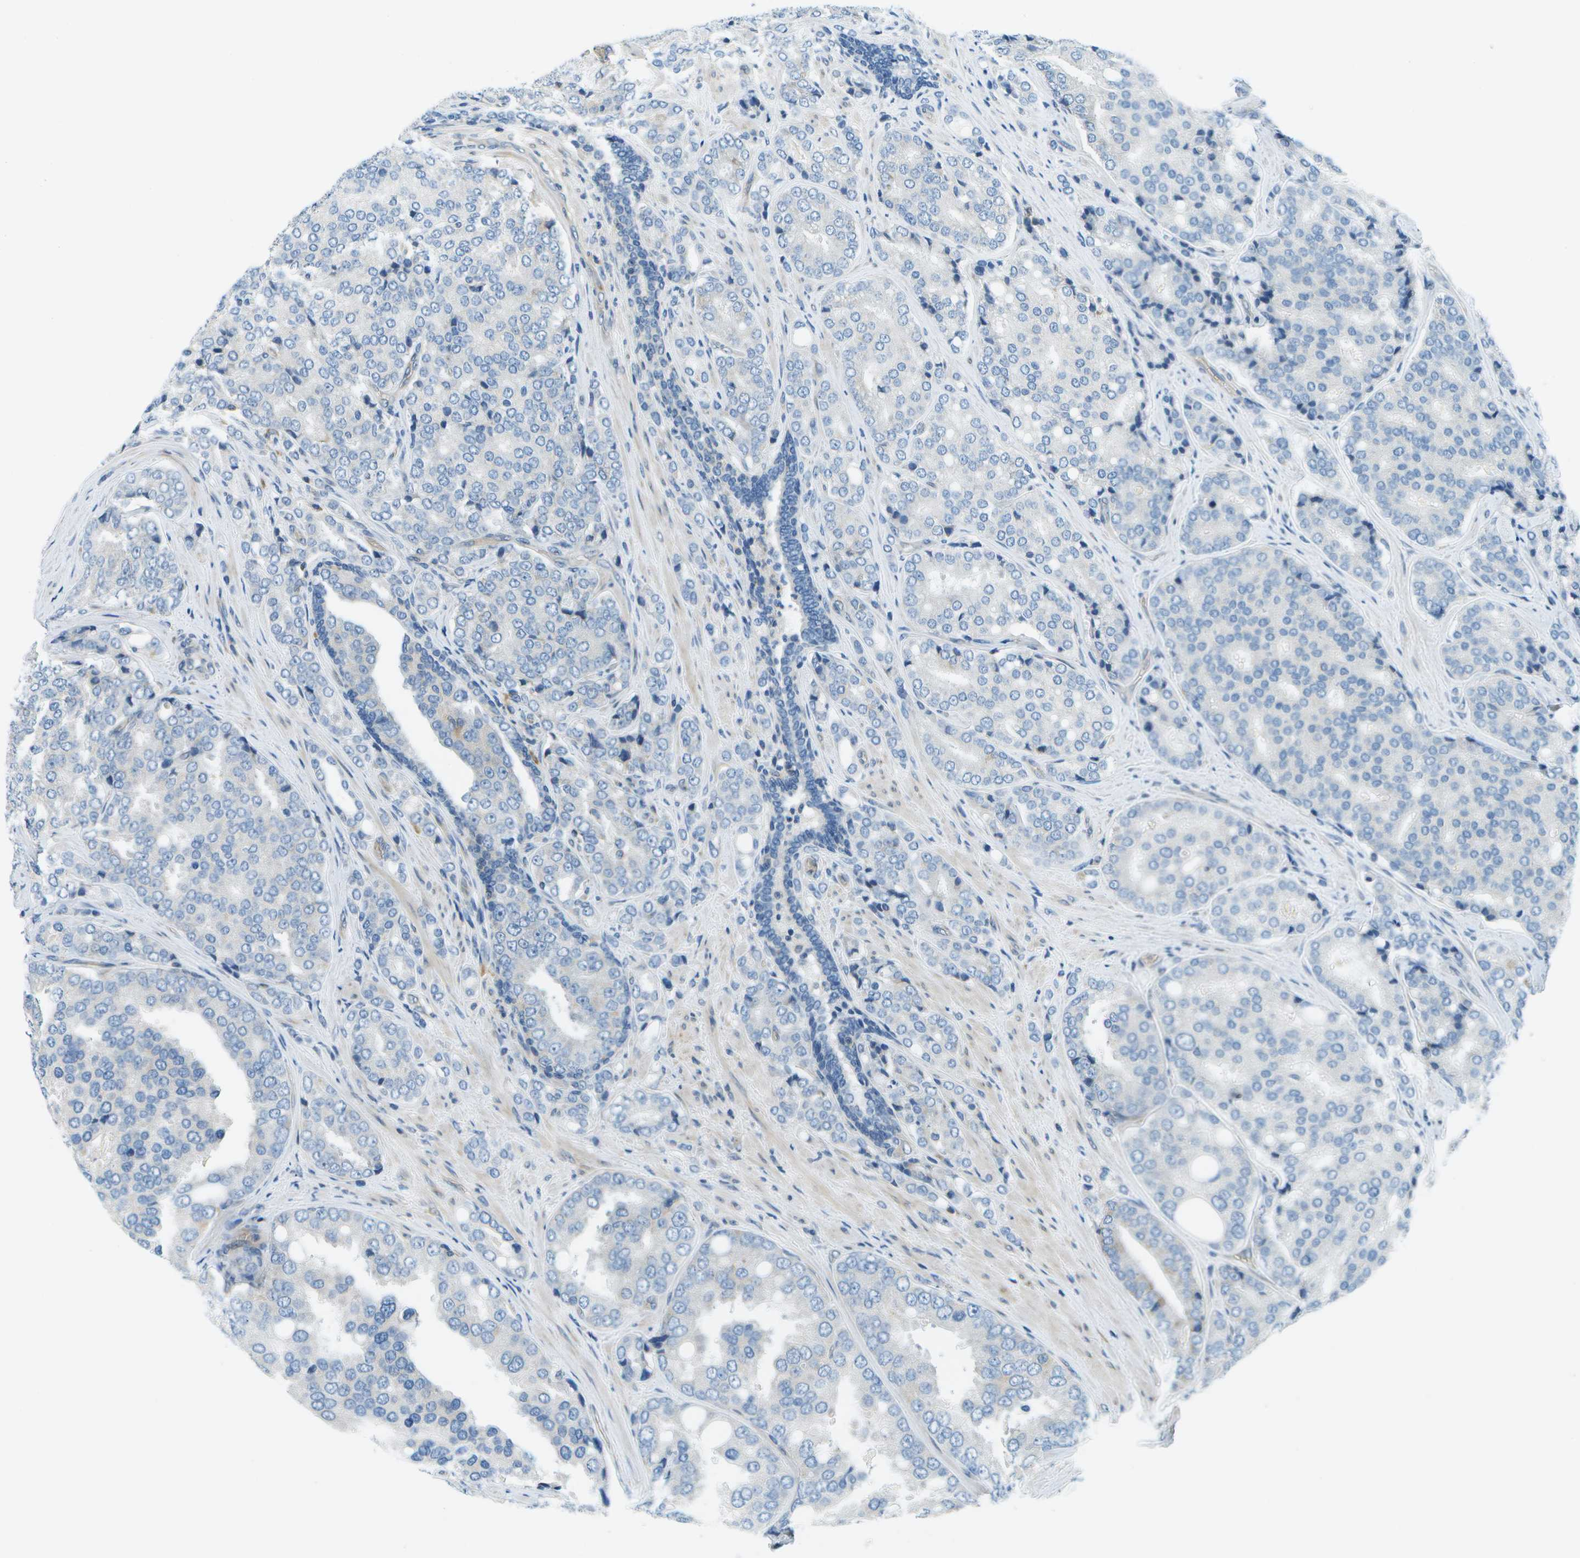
{"staining": {"intensity": "negative", "quantity": "none", "location": "none"}, "tissue": "prostate cancer", "cell_type": "Tumor cells", "image_type": "cancer", "snomed": [{"axis": "morphology", "description": "Adenocarcinoma, High grade"}, {"axis": "topography", "description": "Prostate"}], "caption": "DAB immunohistochemical staining of human high-grade adenocarcinoma (prostate) reveals no significant positivity in tumor cells. (Immunohistochemistry, brightfield microscopy, high magnification).", "gene": "CTIF", "patient": {"sex": "male", "age": 50}}